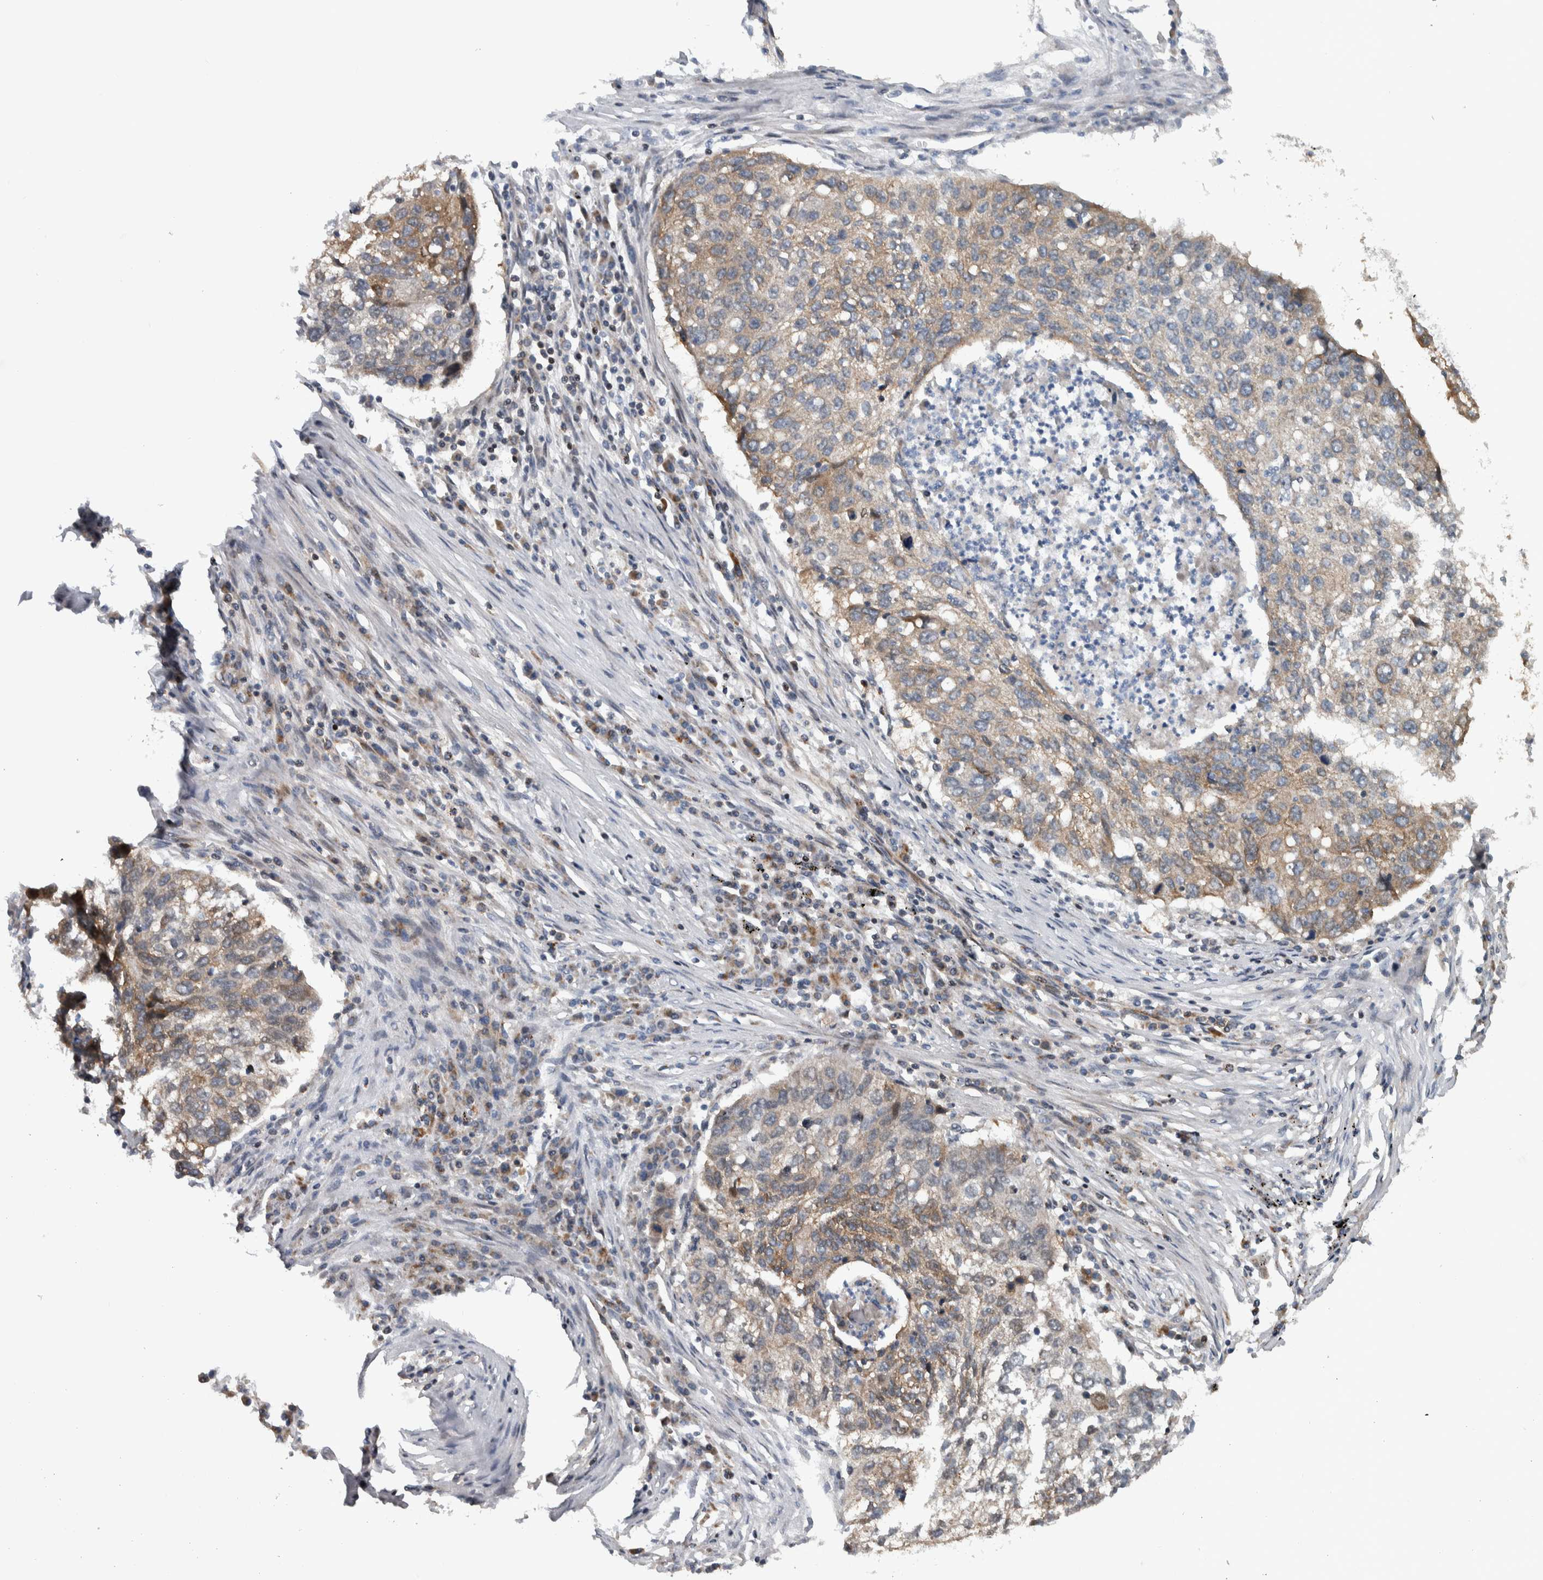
{"staining": {"intensity": "weak", "quantity": "25%-75%", "location": "cytoplasmic/membranous"}, "tissue": "lung cancer", "cell_type": "Tumor cells", "image_type": "cancer", "snomed": [{"axis": "morphology", "description": "Squamous cell carcinoma, NOS"}, {"axis": "topography", "description": "Lung"}], "caption": "Immunohistochemistry (IHC) staining of lung squamous cell carcinoma, which reveals low levels of weak cytoplasmic/membranous positivity in approximately 25%-75% of tumor cells indicating weak cytoplasmic/membranous protein positivity. The staining was performed using DAB (3,3'-diaminobenzidine) (brown) for protein detection and nuclei were counterstained in hematoxylin (blue).", "gene": "BAIAP2L1", "patient": {"sex": "female", "age": 63}}